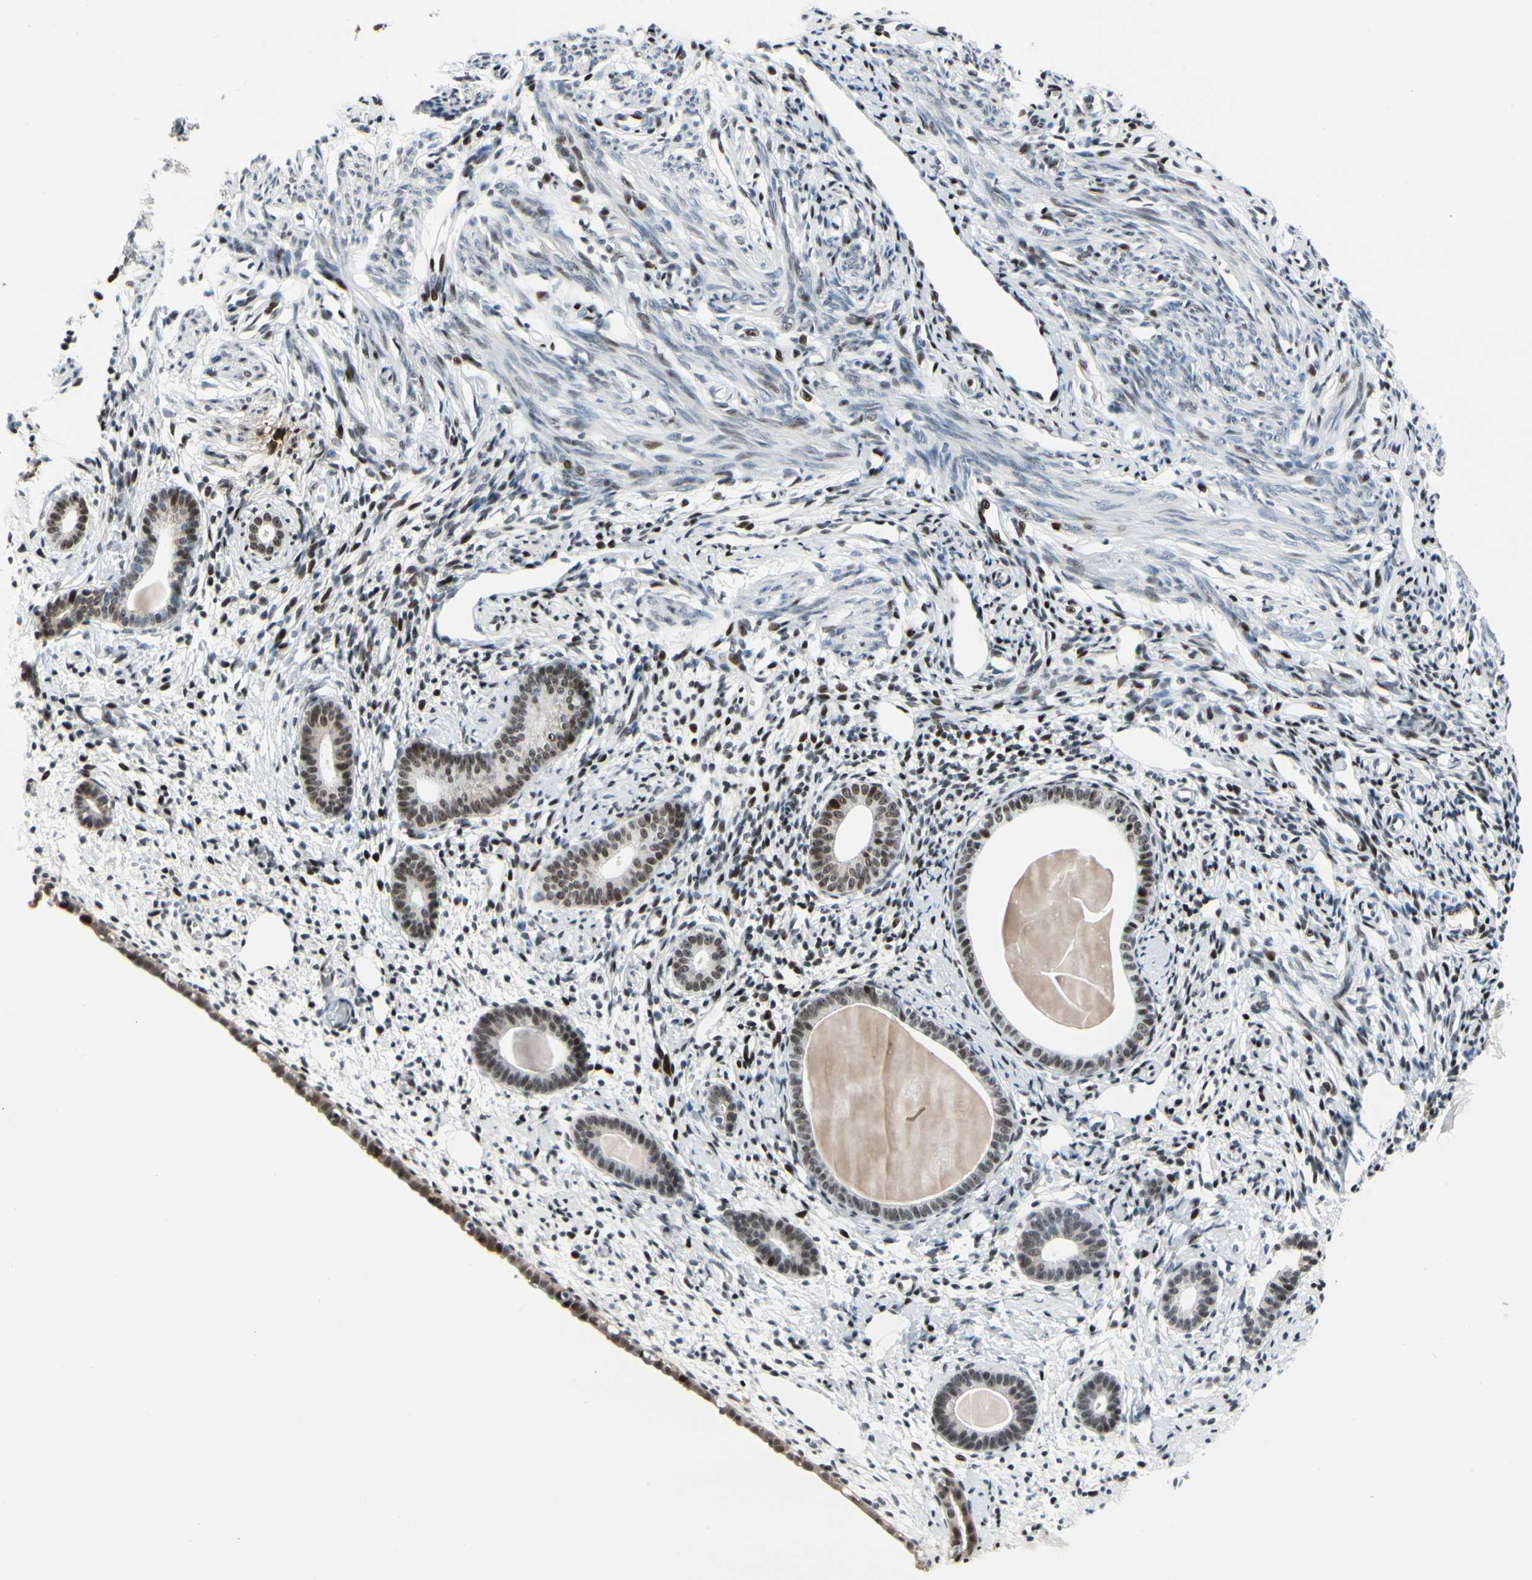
{"staining": {"intensity": "strong", "quantity": ">75%", "location": "nuclear"}, "tissue": "endometrium", "cell_type": "Cells in endometrial stroma", "image_type": "normal", "snomed": [{"axis": "morphology", "description": "Normal tissue, NOS"}, {"axis": "topography", "description": "Endometrium"}], "caption": "Endometrium stained with DAB (3,3'-diaminobenzidine) IHC demonstrates high levels of strong nuclear staining in about >75% of cells in endometrial stroma. Using DAB (brown) and hematoxylin (blue) stains, captured at high magnification using brightfield microscopy.", "gene": "FOXO3", "patient": {"sex": "female", "age": 71}}